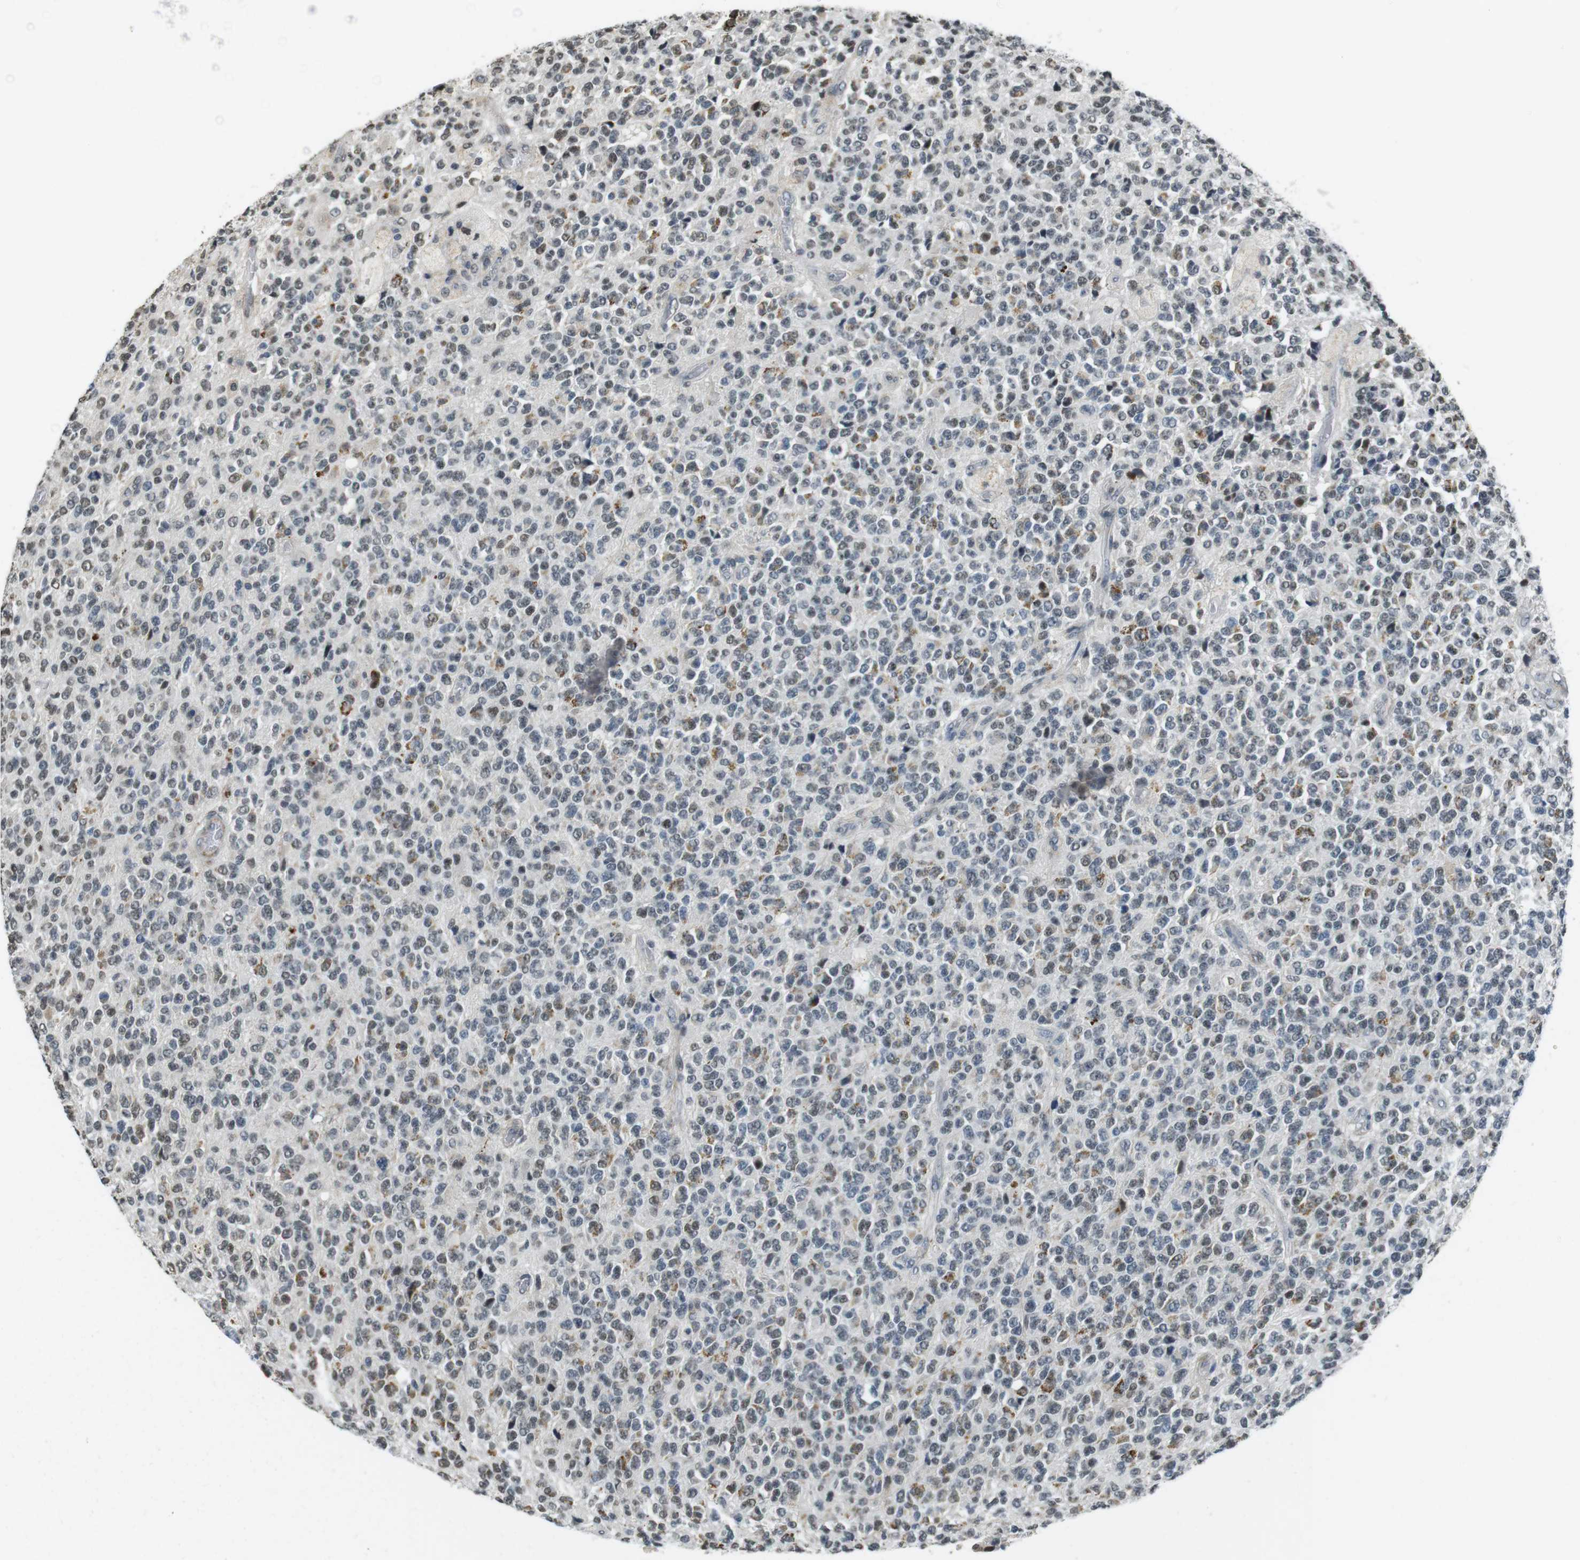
{"staining": {"intensity": "weak", "quantity": "25%-75%", "location": "nuclear"}, "tissue": "glioma", "cell_type": "Tumor cells", "image_type": "cancer", "snomed": [{"axis": "morphology", "description": "Glioma, malignant, High grade"}, {"axis": "topography", "description": "pancreas cauda"}], "caption": "This is a micrograph of IHC staining of glioma, which shows weak positivity in the nuclear of tumor cells.", "gene": "USP7", "patient": {"sex": "male", "age": 60}}